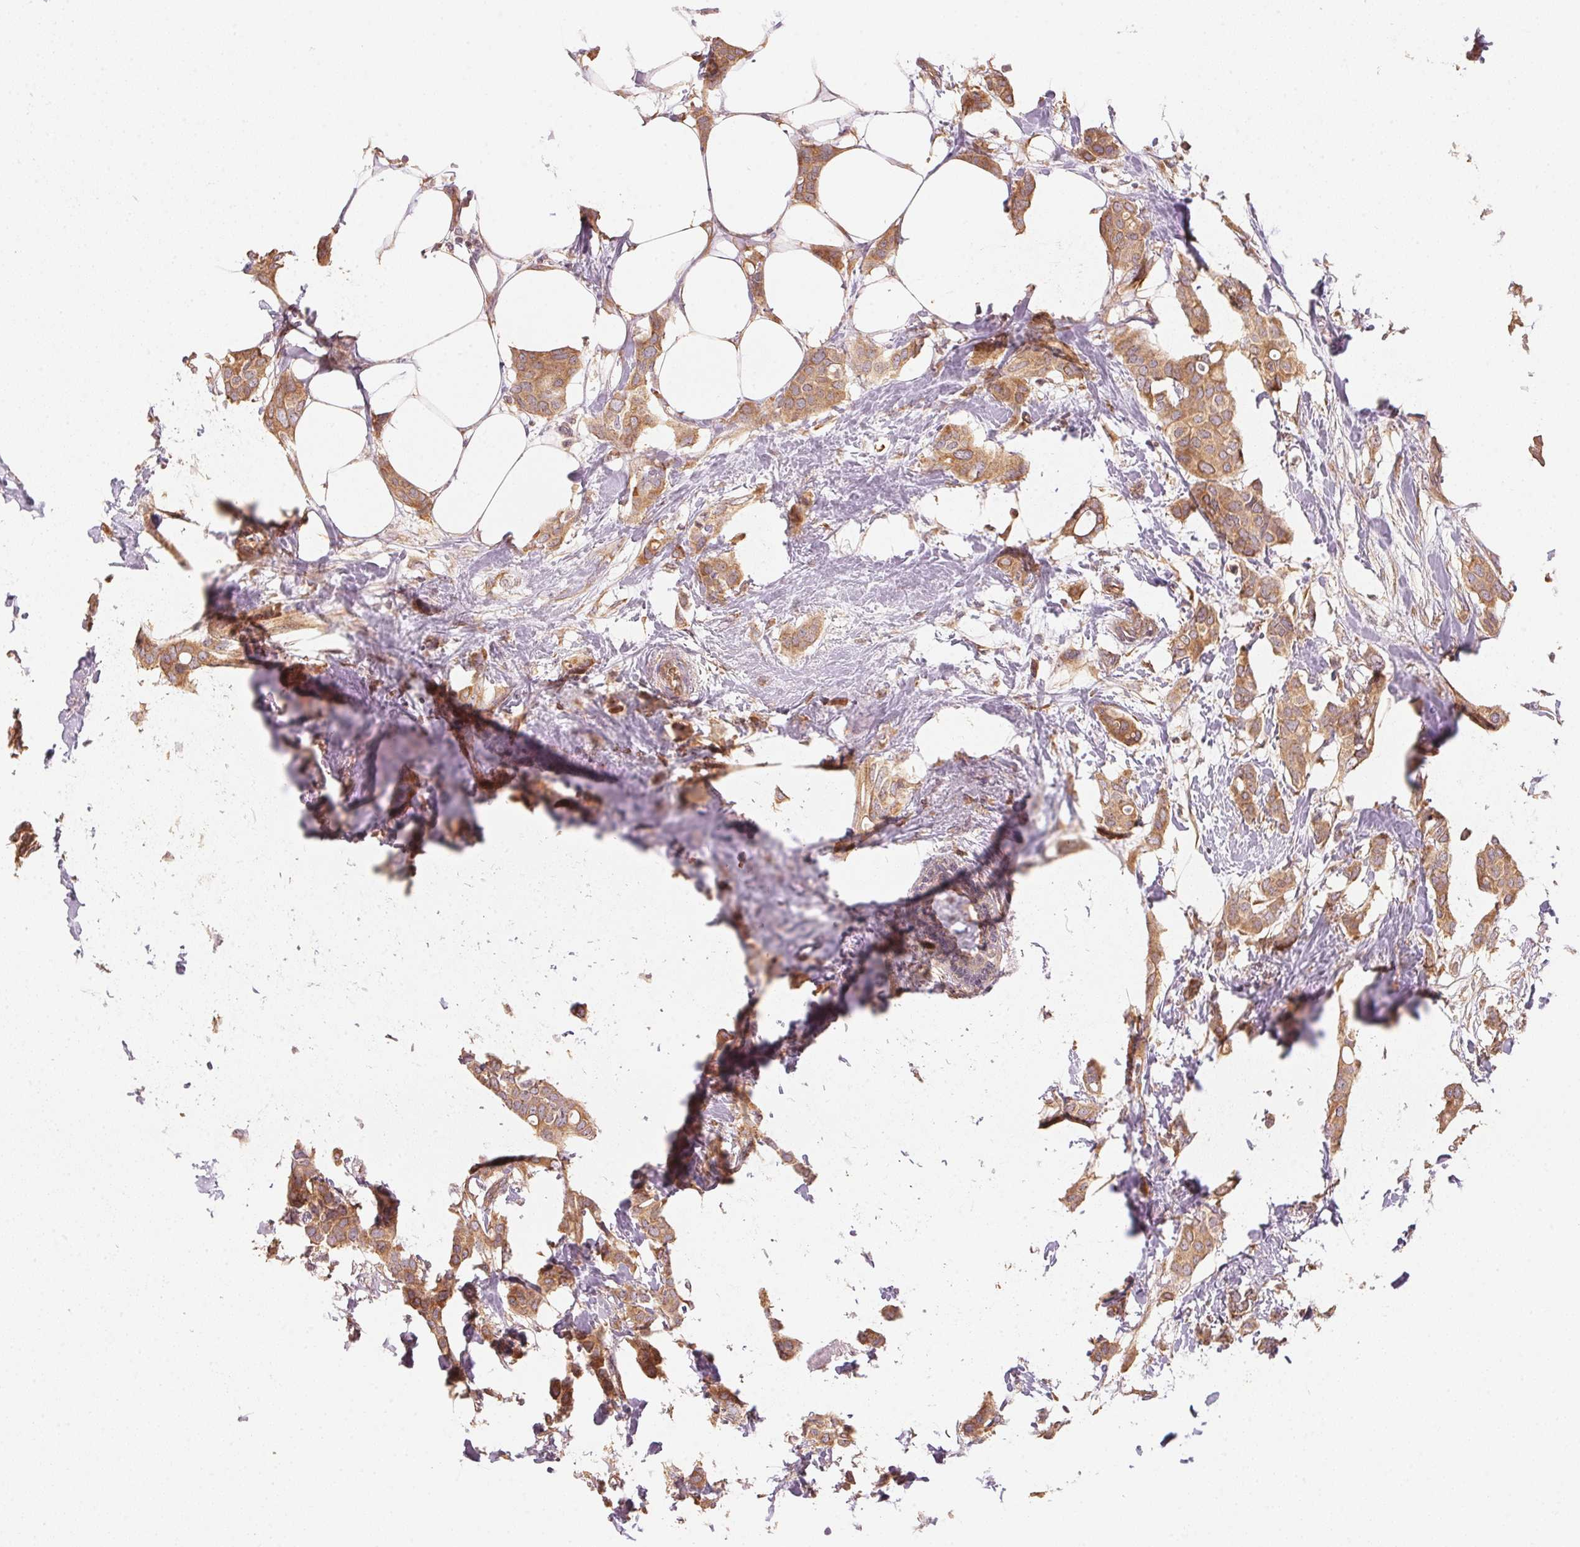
{"staining": {"intensity": "moderate", "quantity": ">75%", "location": "cytoplasmic/membranous"}, "tissue": "breast cancer", "cell_type": "Tumor cells", "image_type": "cancer", "snomed": [{"axis": "morphology", "description": "Duct carcinoma"}, {"axis": "topography", "description": "Breast"}], "caption": "About >75% of tumor cells in infiltrating ductal carcinoma (breast) demonstrate moderate cytoplasmic/membranous protein expression as visualized by brown immunohistochemical staining.", "gene": "STRN4", "patient": {"sex": "female", "age": 62}}